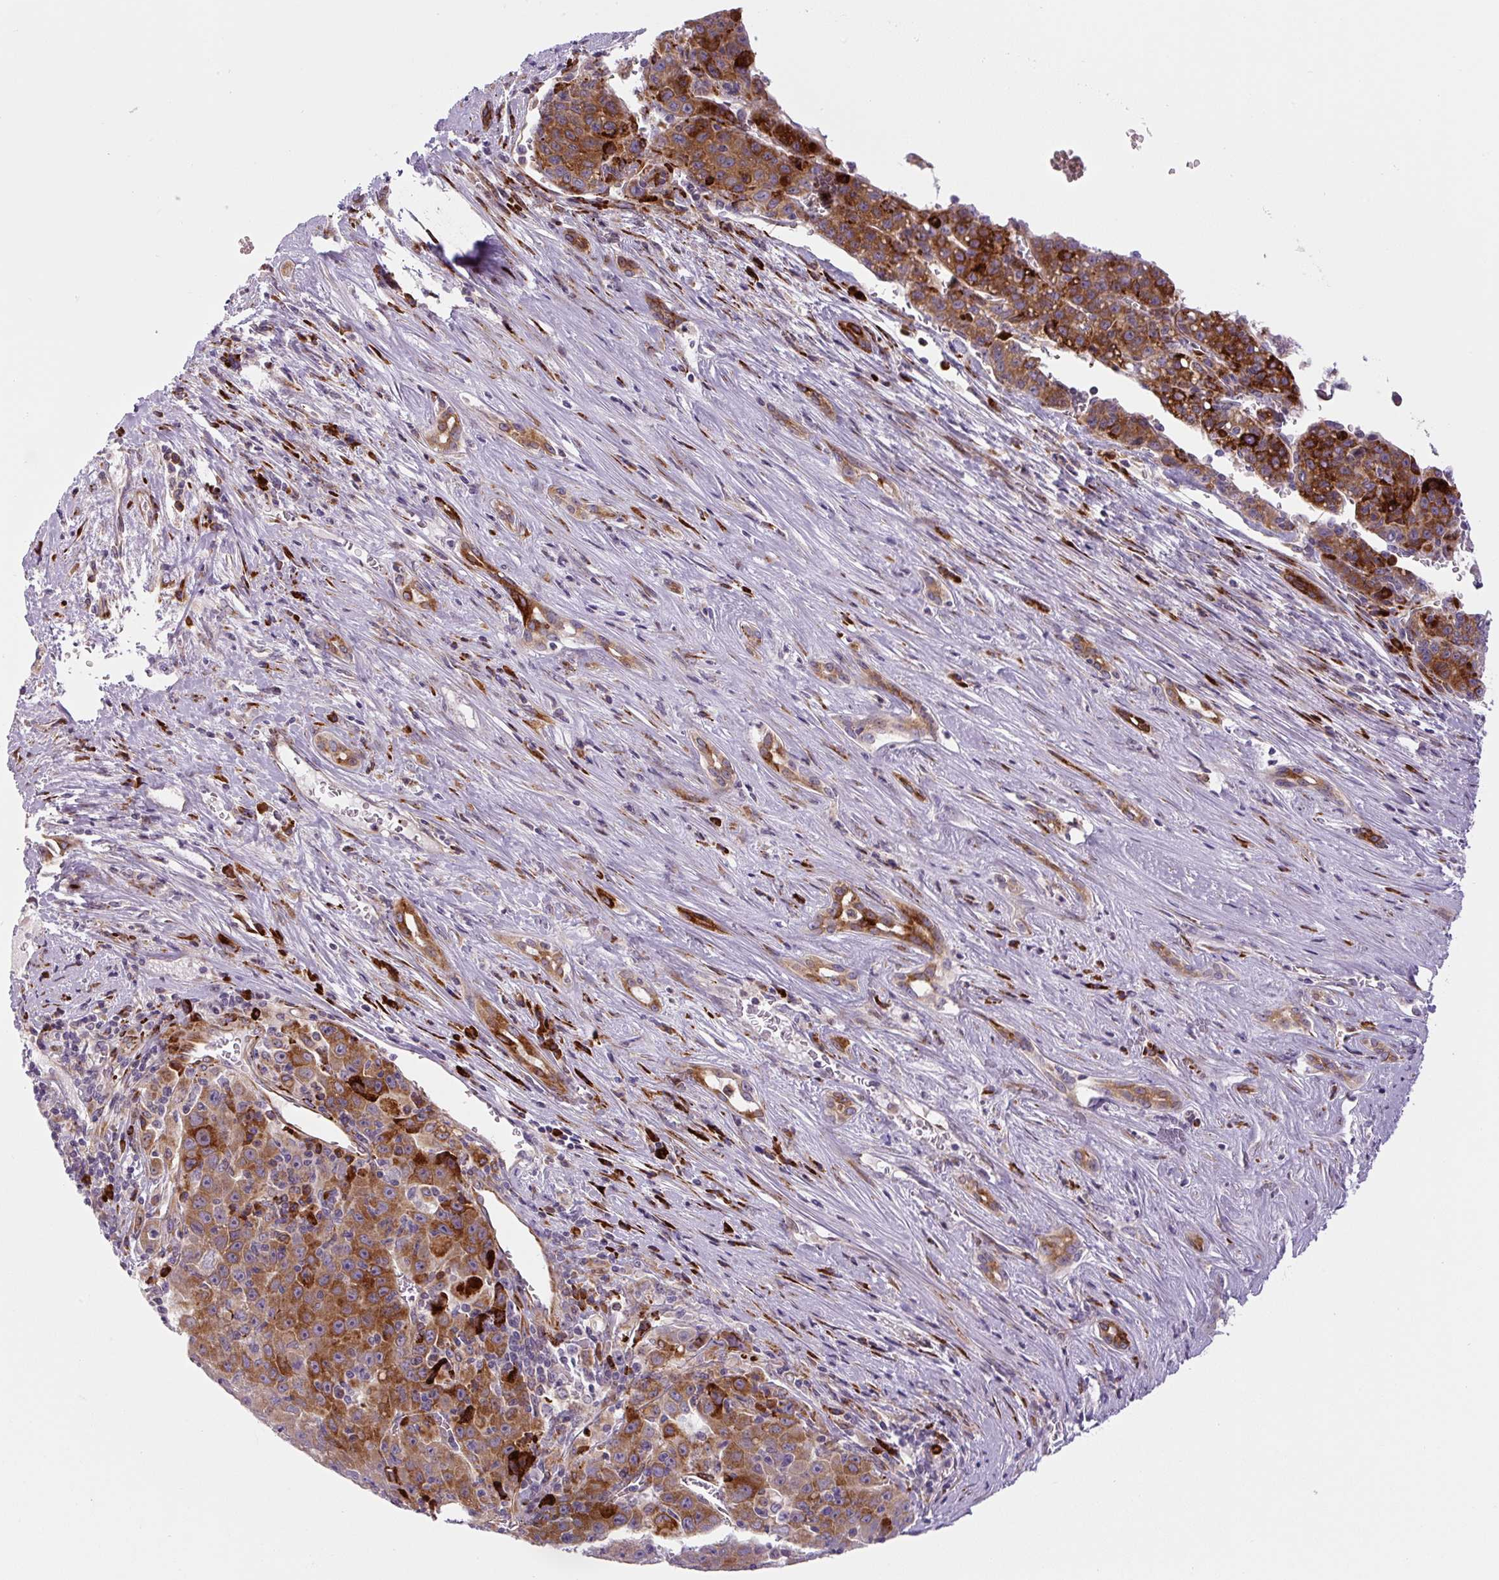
{"staining": {"intensity": "moderate", "quantity": ">75%", "location": "cytoplasmic/membranous"}, "tissue": "liver cancer", "cell_type": "Tumor cells", "image_type": "cancer", "snomed": [{"axis": "morphology", "description": "Carcinoma, Hepatocellular, NOS"}, {"axis": "topography", "description": "Liver"}], "caption": "An immunohistochemistry (IHC) photomicrograph of neoplastic tissue is shown. Protein staining in brown shows moderate cytoplasmic/membranous positivity in liver cancer (hepatocellular carcinoma) within tumor cells.", "gene": "DISP3", "patient": {"sex": "female", "age": 53}}